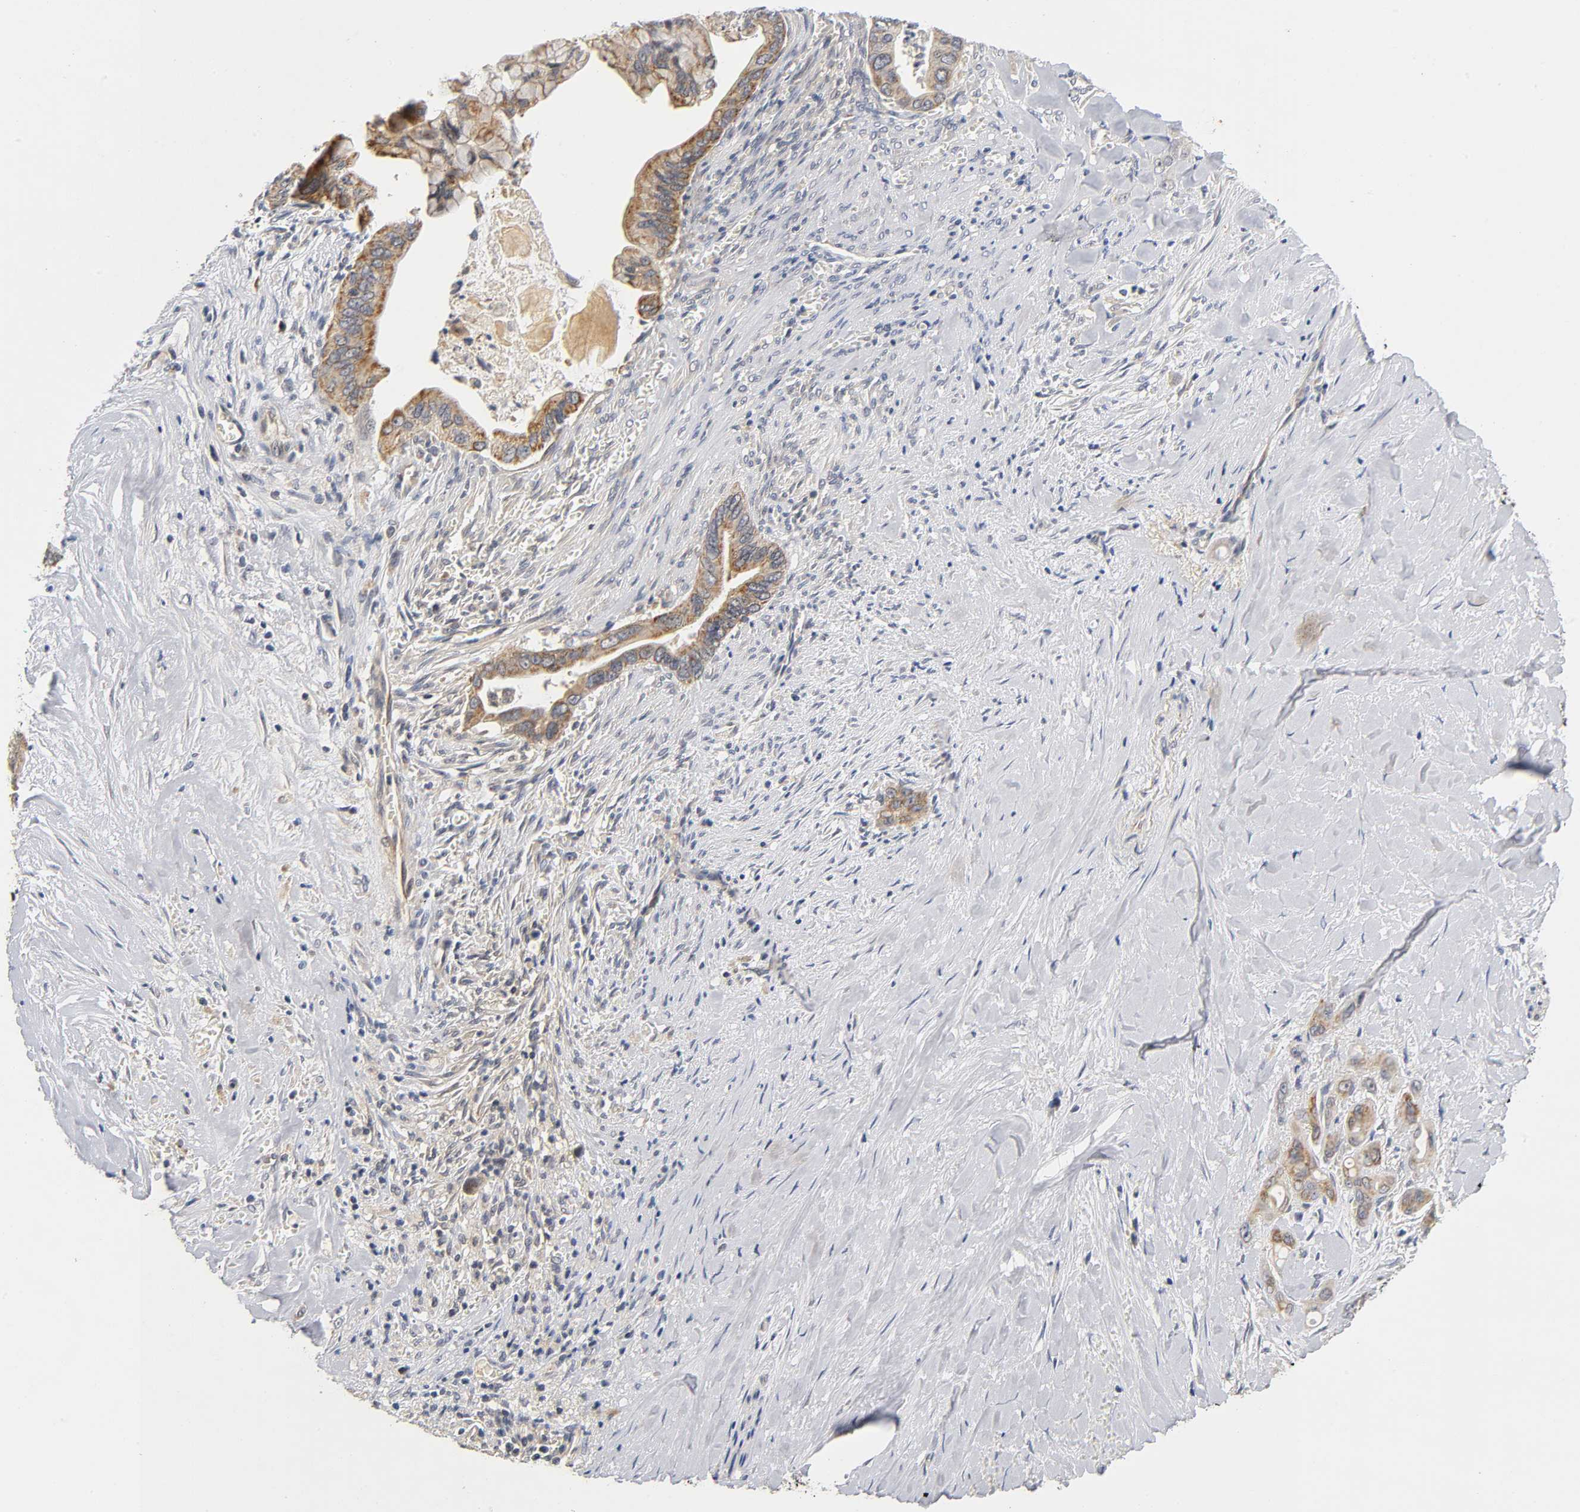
{"staining": {"intensity": "moderate", "quantity": ">75%", "location": "cytoplasmic/membranous"}, "tissue": "pancreatic cancer", "cell_type": "Tumor cells", "image_type": "cancer", "snomed": [{"axis": "morphology", "description": "Adenocarcinoma, NOS"}, {"axis": "topography", "description": "Pancreas"}], "caption": "This image exhibits adenocarcinoma (pancreatic) stained with IHC to label a protein in brown. The cytoplasmic/membranous of tumor cells show moderate positivity for the protein. Nuclei are counter-stained blue.", "gene": "NRP1", "patient": {"sex": "male", "age": 59}}